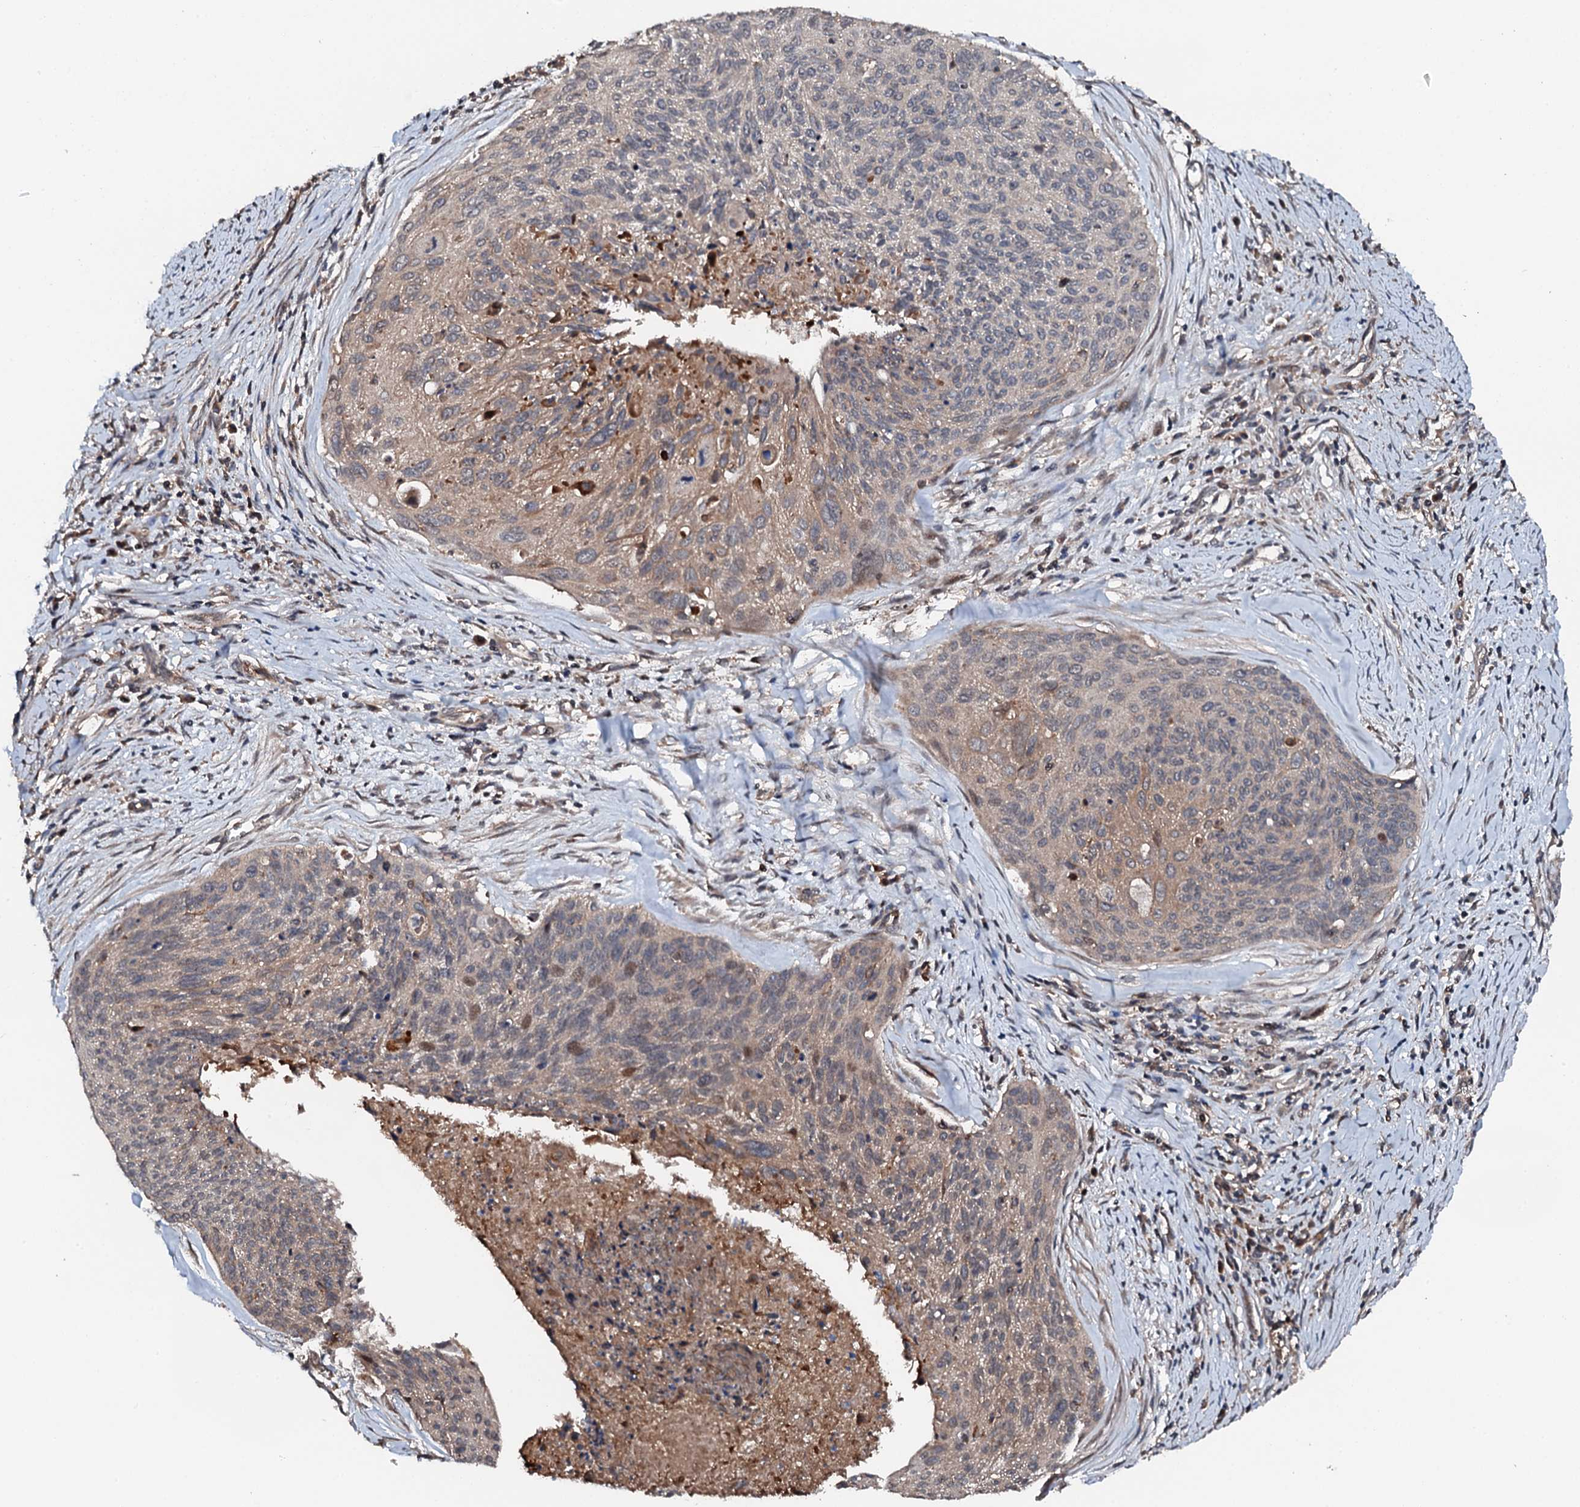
{"staining": {"intensity": "weak", "quantity": "<25%", "location": "cytoplasmic/membranous"}, "tissue": "cervical cancer", "cell_type": "Tumor cells", "image_type": "cancer", "snomed": [{"axis": "morphology", "description": "Squamous cell carcinoma, NOS"}, {"axis": "topography", "description": "Cervix"}], "caption": "DAB immunohistochemical staining of human cervical cancer demonstrates no significant staining in tumor cells.", "gene": "FLYWCH1", "patient": {"sex": "female", "age": 55}}